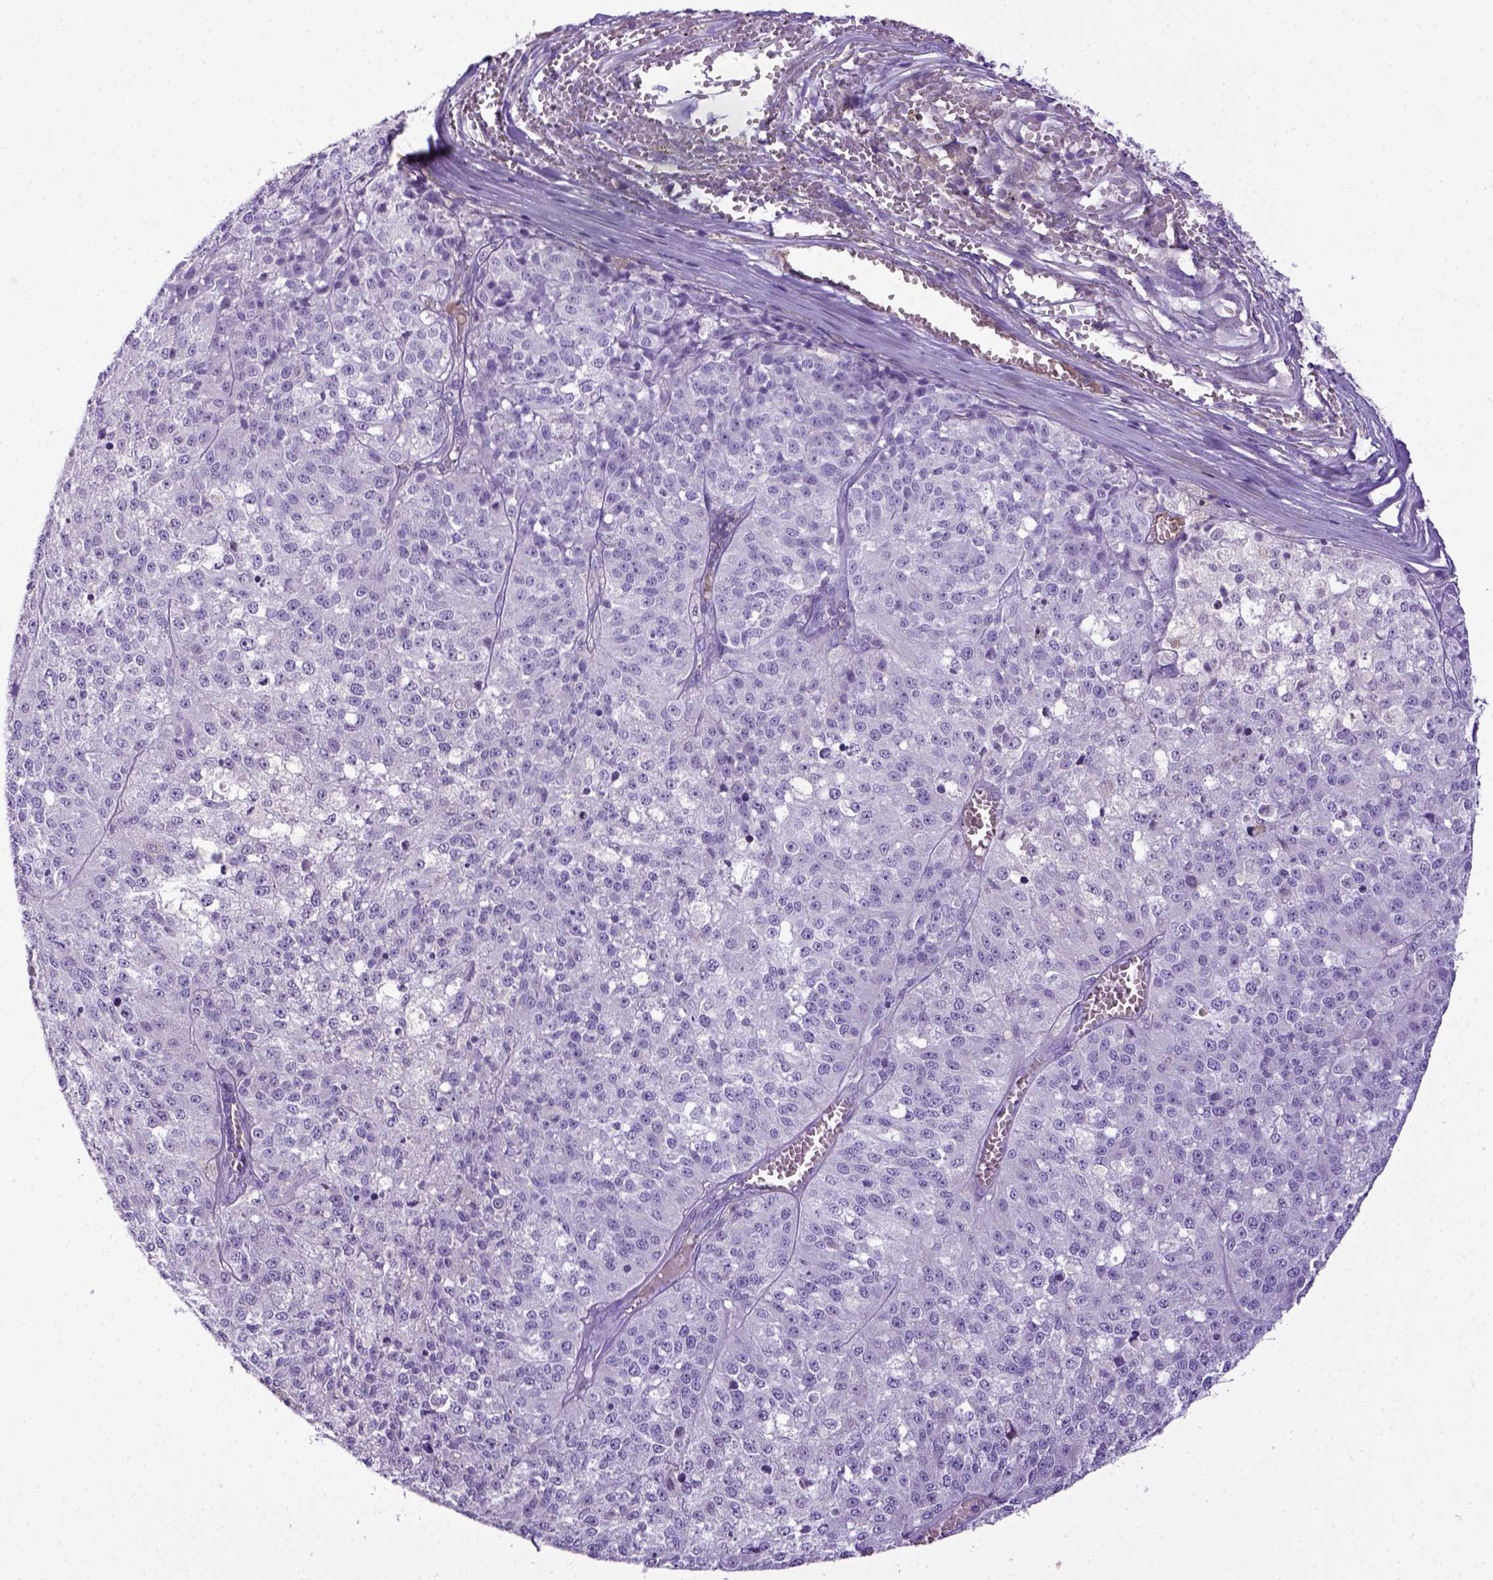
{"staining": {"intensity": "negative", "quantity": "none", "location": "none"}, "tissue": "melanoma", "cell_type": "Tumor cells", "image_type": "cancer", "snomed": [{"axis": "morphology", "description": "Malignant melanoma, Metastatic site"}, {"axis": "topography", "description": "Lymph node"}], "caption": "Human melanoma stained for a protein using IHC exhibits no staining in tumor cells.", "gene": "ITIH4", "patient": {"sex": "female", "age": 64}}